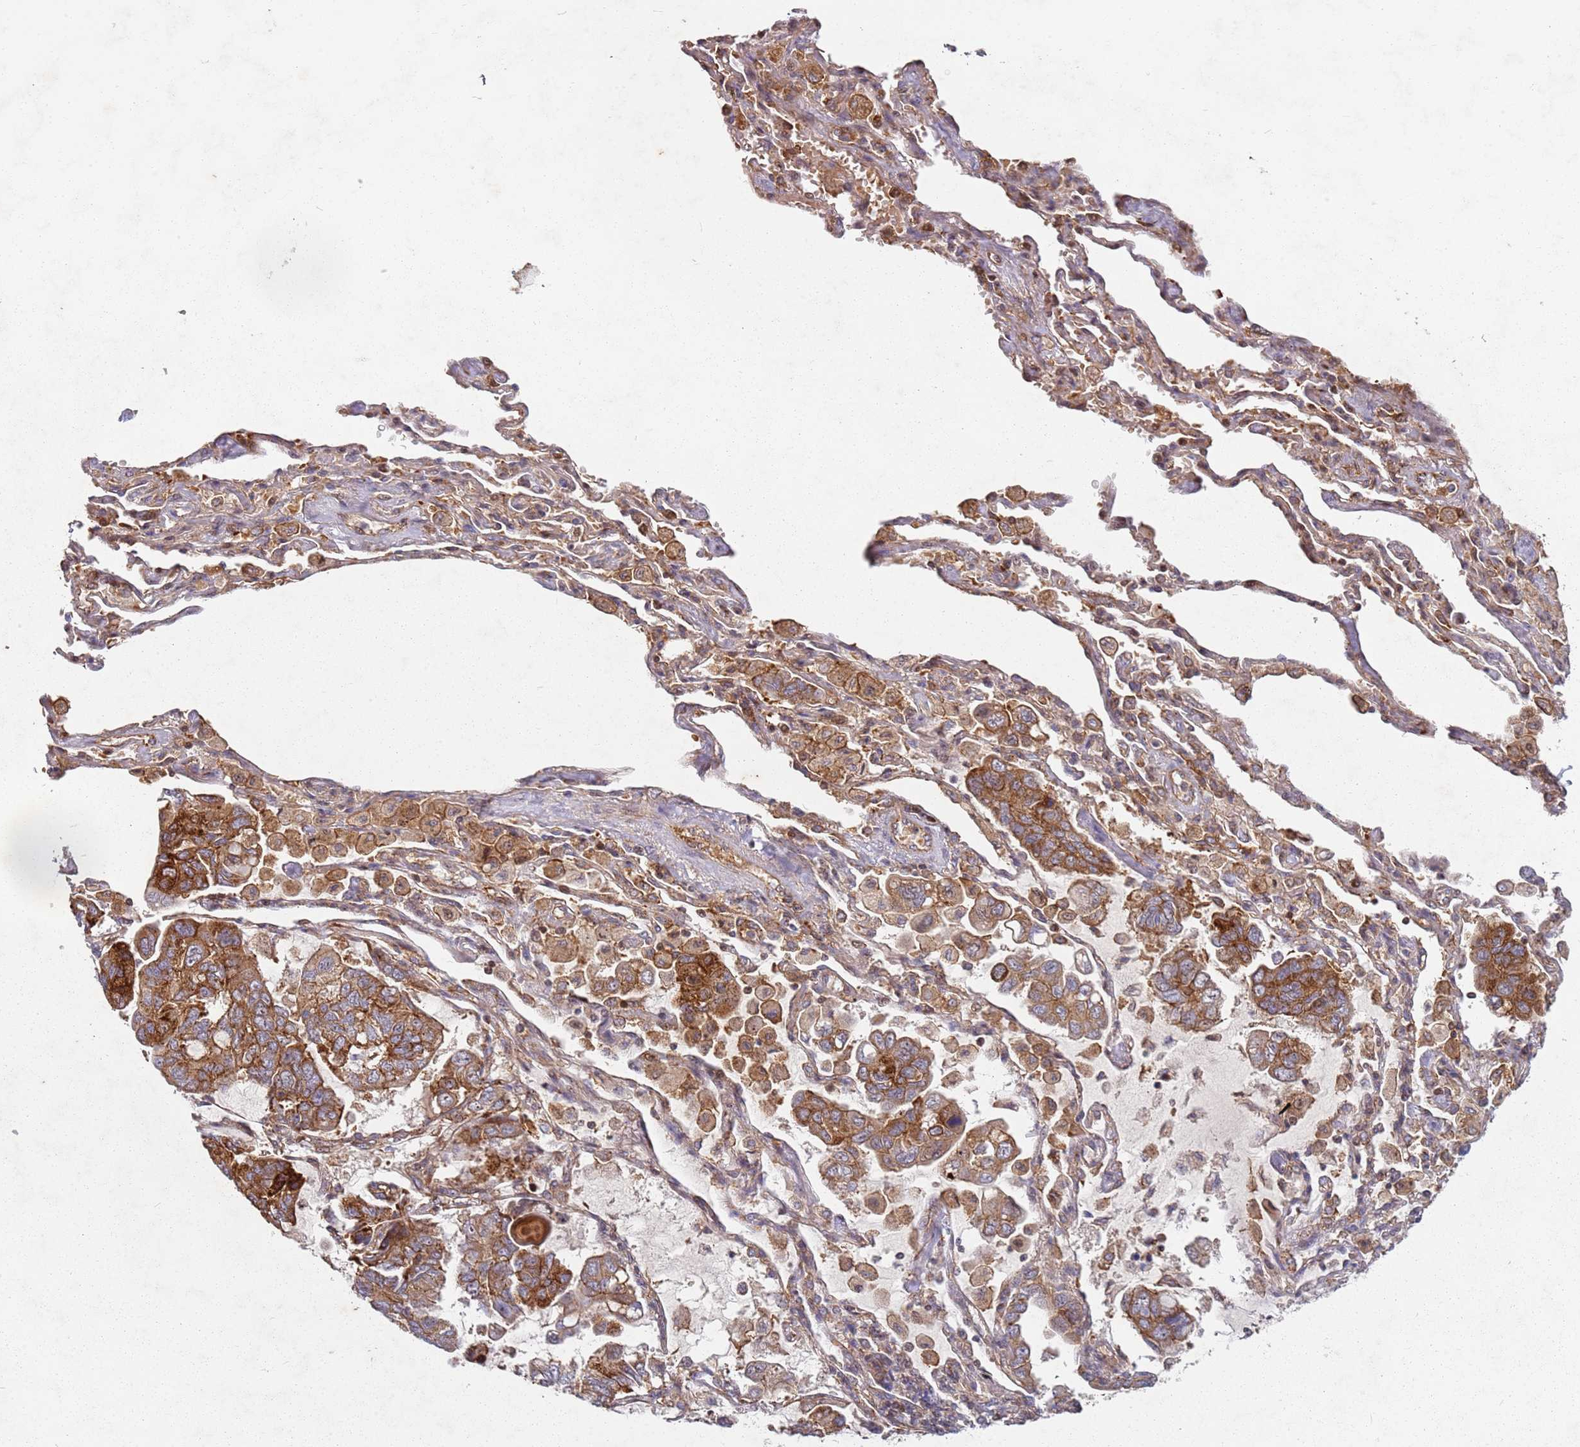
{"staining": {"intensity": "moderate", "quantity": ">75%", "location": "cytoplasmic/membranous"}, "tissue": "lung cancer", "cell_type": "Tumor cells", "image_type": "cancer", "snomed": [{"axis": "morphology", "description": "Adenocarcinoma, NOS"}, {"axis": "topography", "description": "Lung"}], "caption": "This photomicrograph reveals lung cancer stained with immunohistochemistry (IHC) to label a protein in brown. The cytoplasmic/membranous of tumor cells show moderate positivity for the protein. Nuclei are counter-stained blue.", "gene": "C2CD4B", "patient": {"sex": "male", "age": 64}}